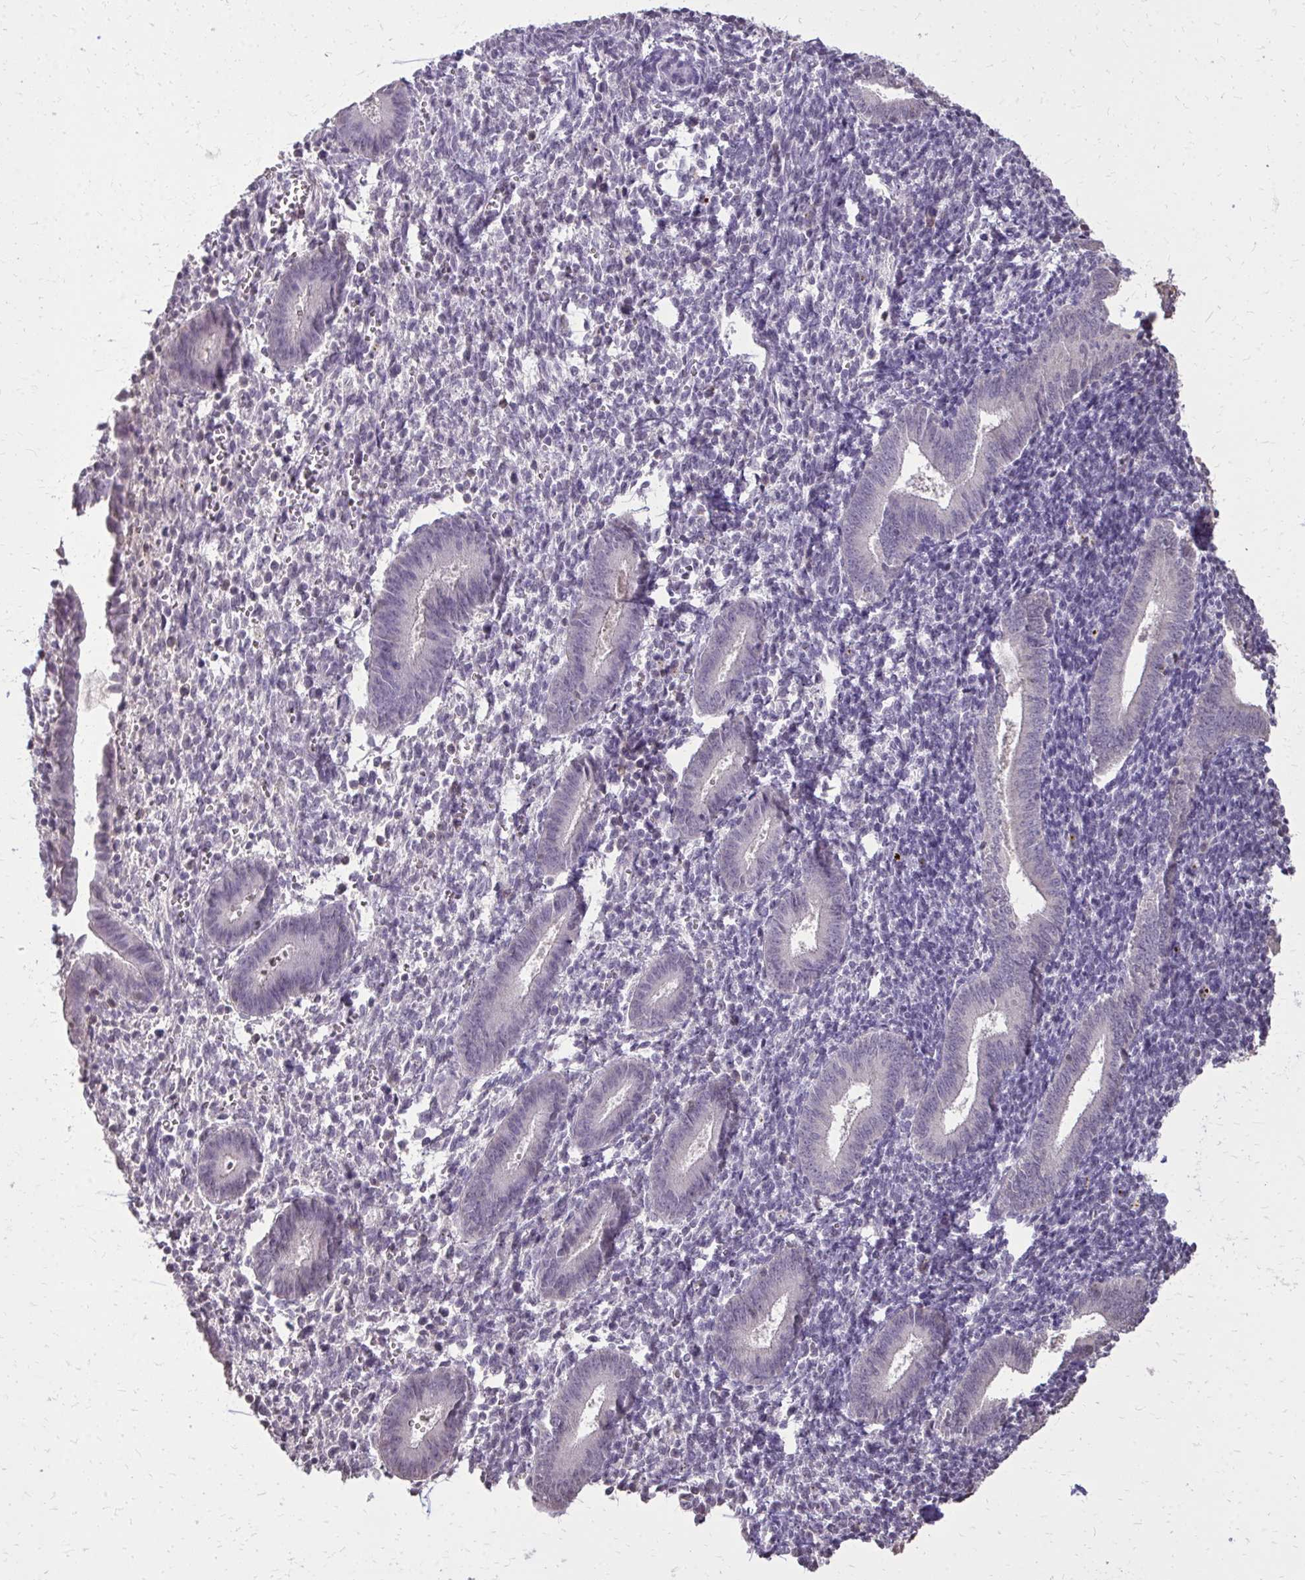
{"staining": {"intensity": "negative", "quantity": "none", "location": "none"}, "tissue": "endometrium", "cell_type": "Cells in endometrial stroma", "image_type": "normal", "snomed": [{"axis": "morphology", "description": "Normal tissue, NOS"}, {"axis": "topography", "description": "Endometrium"}], "caption": "A photomicrograph of endometrium stained for a protein demonstrates no brown staining in cells in endometrial stroma.", "gene": "AKAP5", "patient": {"sex": "female", "age": 25}}